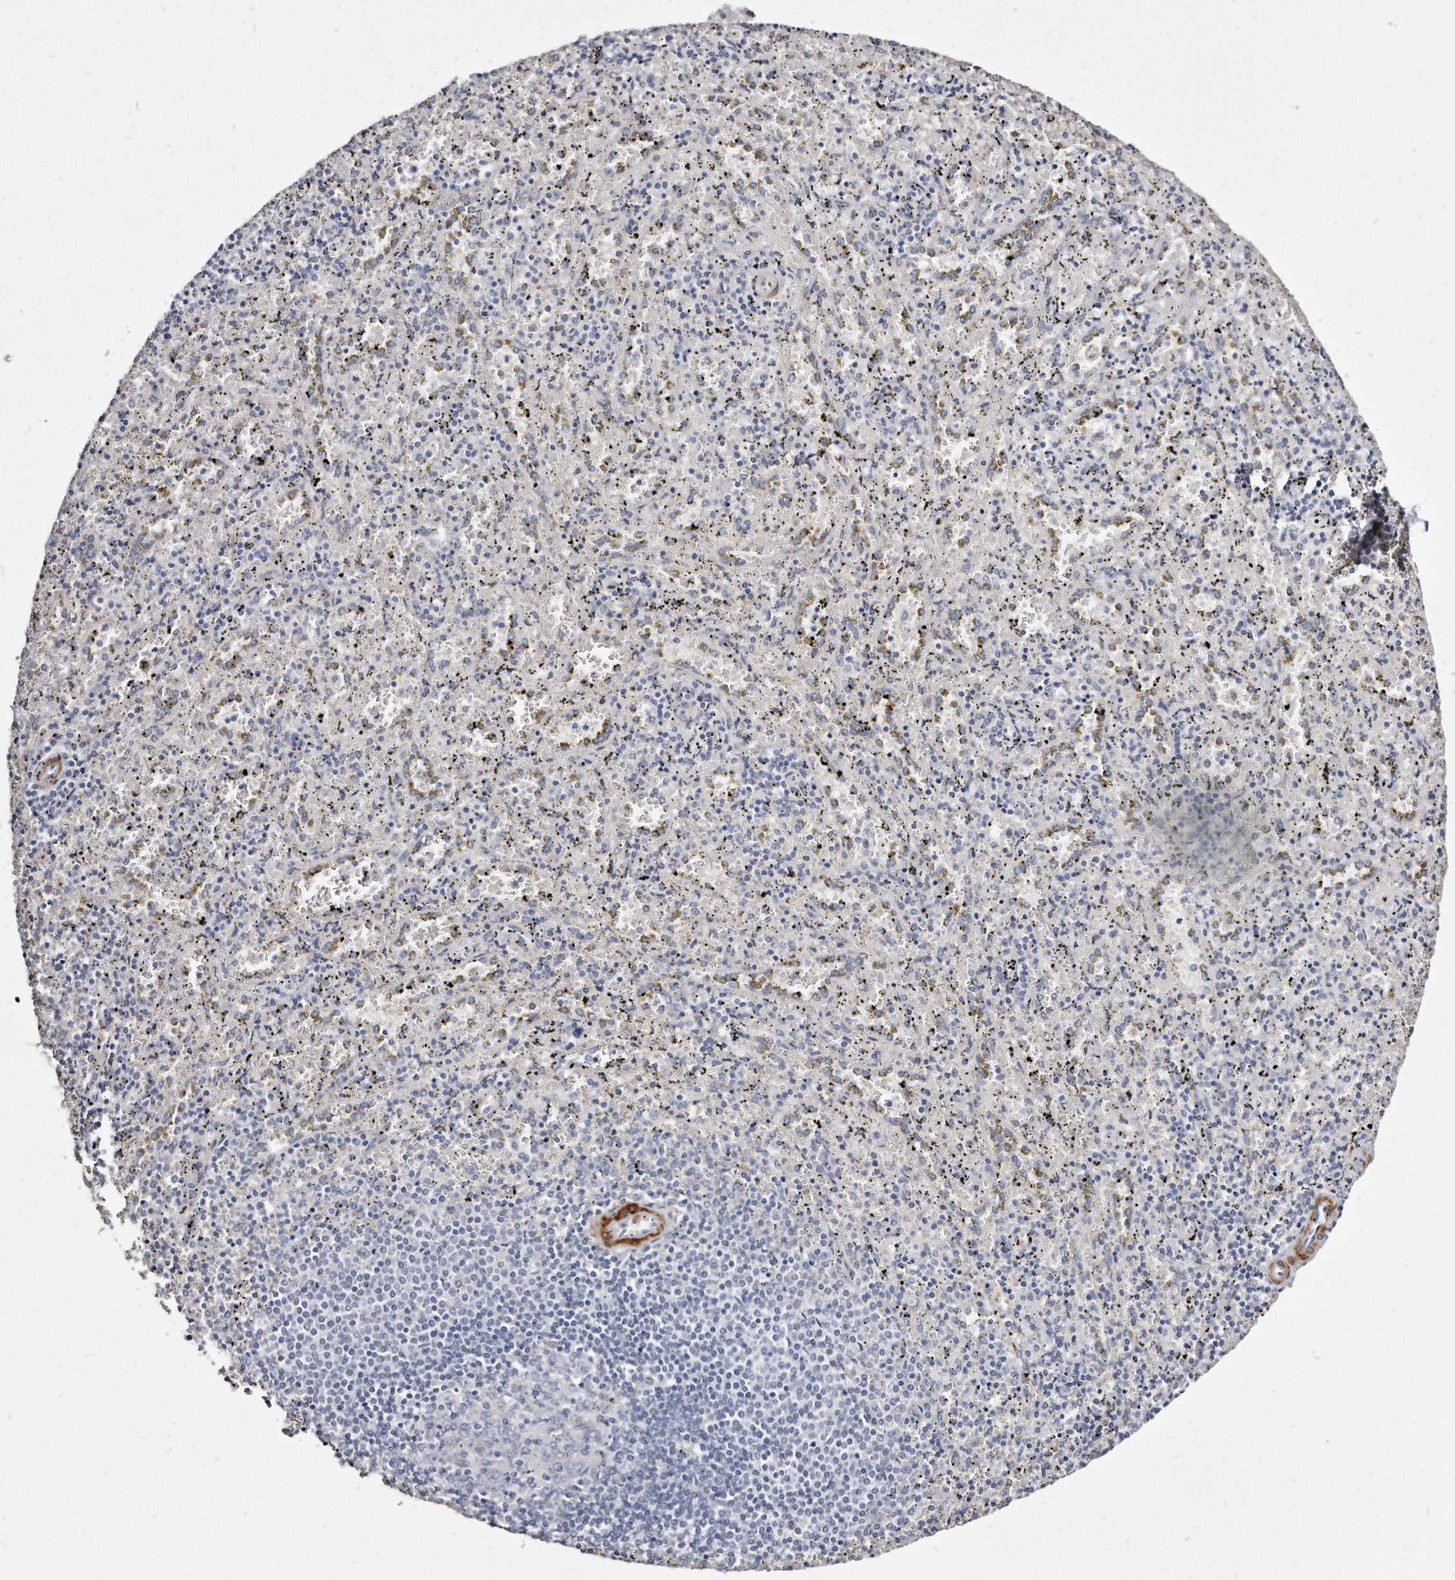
{"staining": {"intensity": "negative", "quantity": "none", "location": "none"}, "tissue": "spleen", "cell_type": "Cells in red pulp", "image_type": "normal", "snomed": [{"axis": "morphology", "description": "Normal tissue, NOS"}, {"axis": "topography", "description": "Spleen"}], "caption": "Immunohistochemistry (IHC) of unremarkable spleen shows no expression in cells in red pulp.", "gene": "LMOD1", "patient": {"sex": "male", "age": 11}}